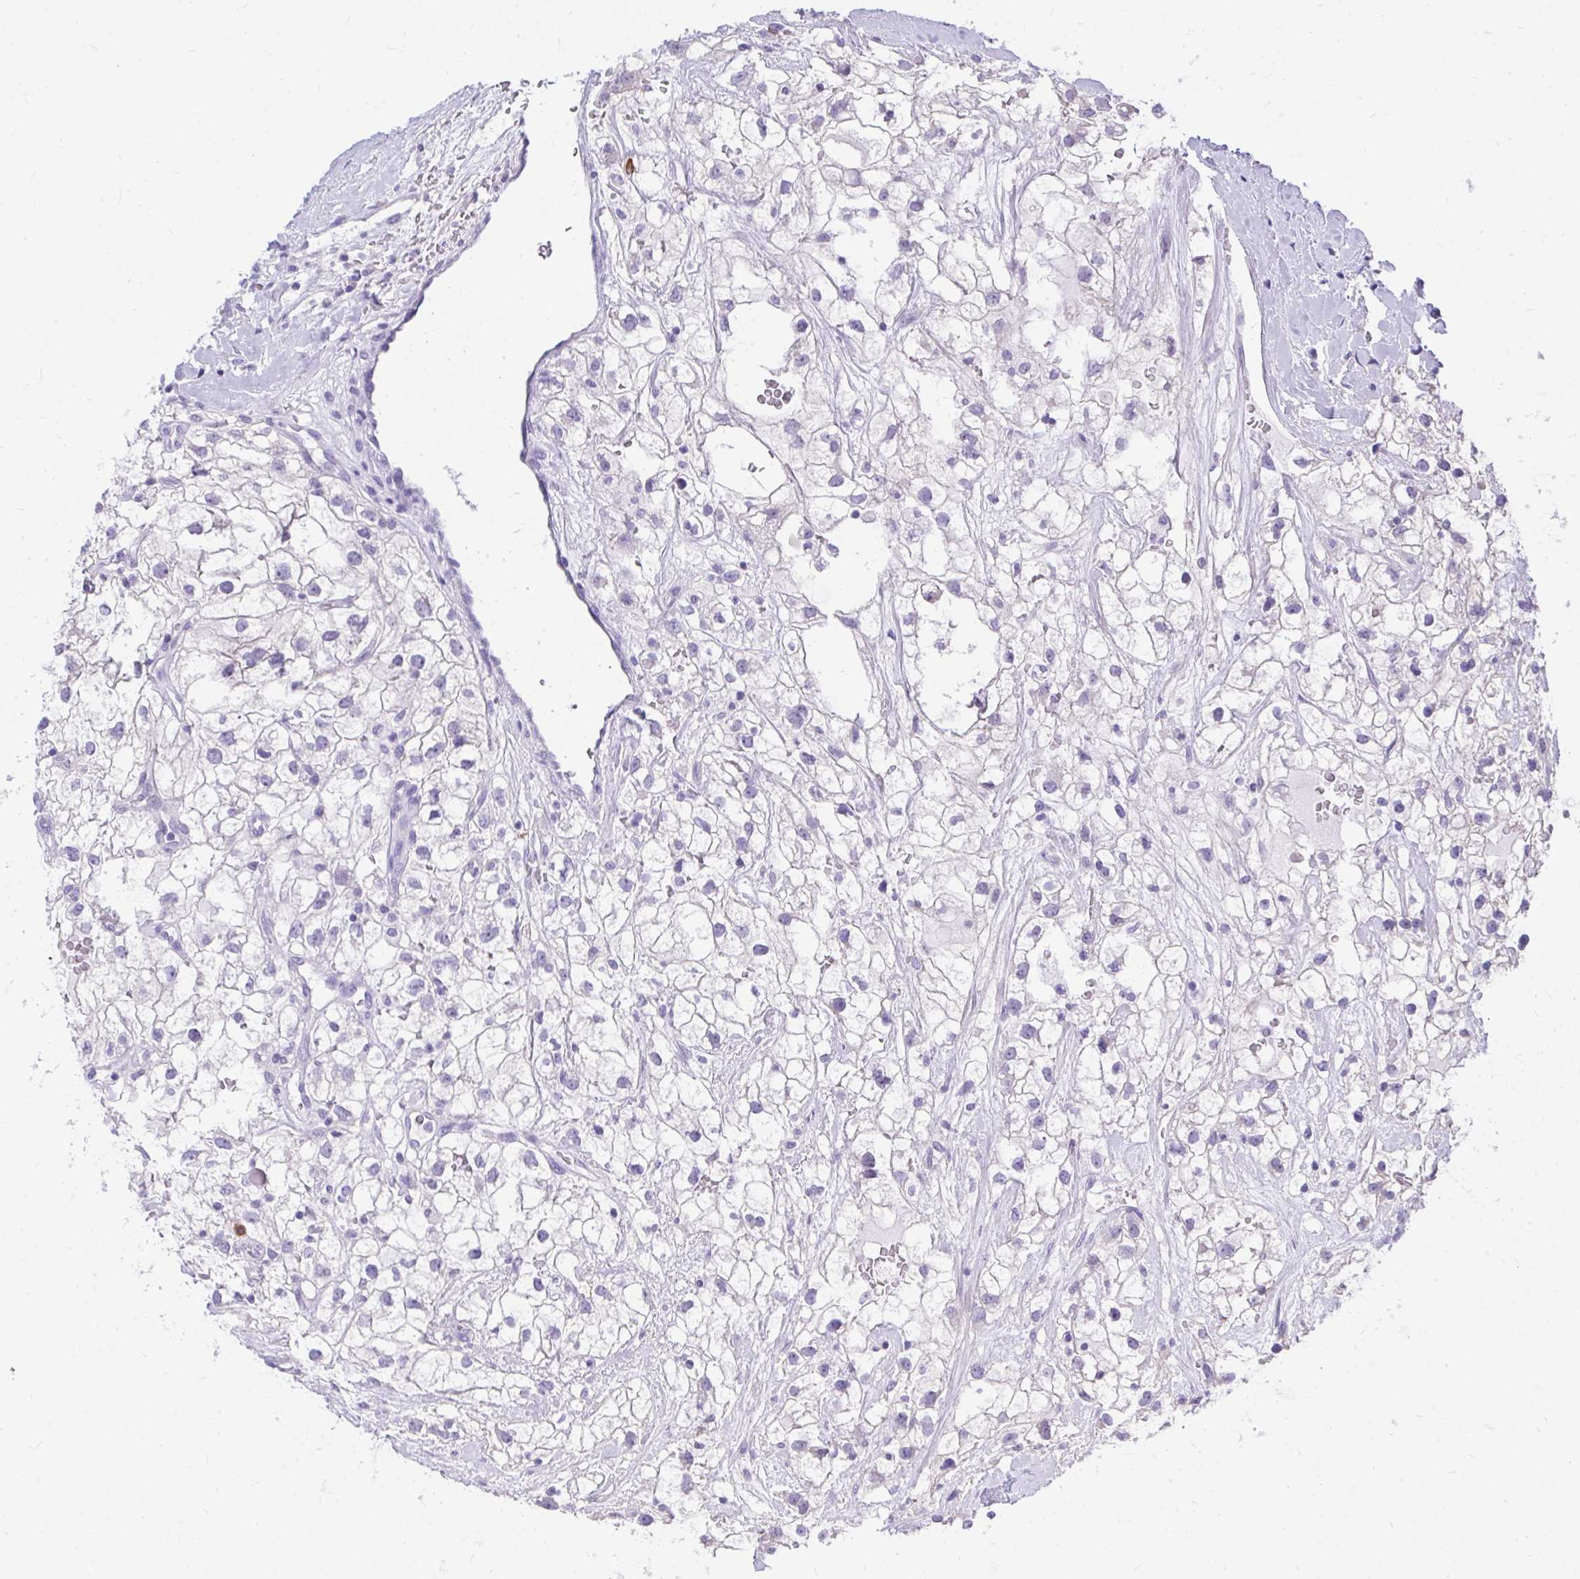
{"staining": {"intensity": "negative", "quantity": "none", "location": "none"}, "tissue": "renal cancer", "cell_type": "Tumor cells", "image_type": "cancer", "snomed": [{"axis": "morphology", "description": "Adenocarcinoma, NOS"}, {"axis": "topography", "description": "Kidney"}], "caption": "Immunohistochemistry (IHC) micrograph of renal cancer (adenocarcinoma) stained for a protein (brown), which reveals no positivity in tumor cells.", "gene": "PSD", "patient": {"sex": "male", "age": 59}}